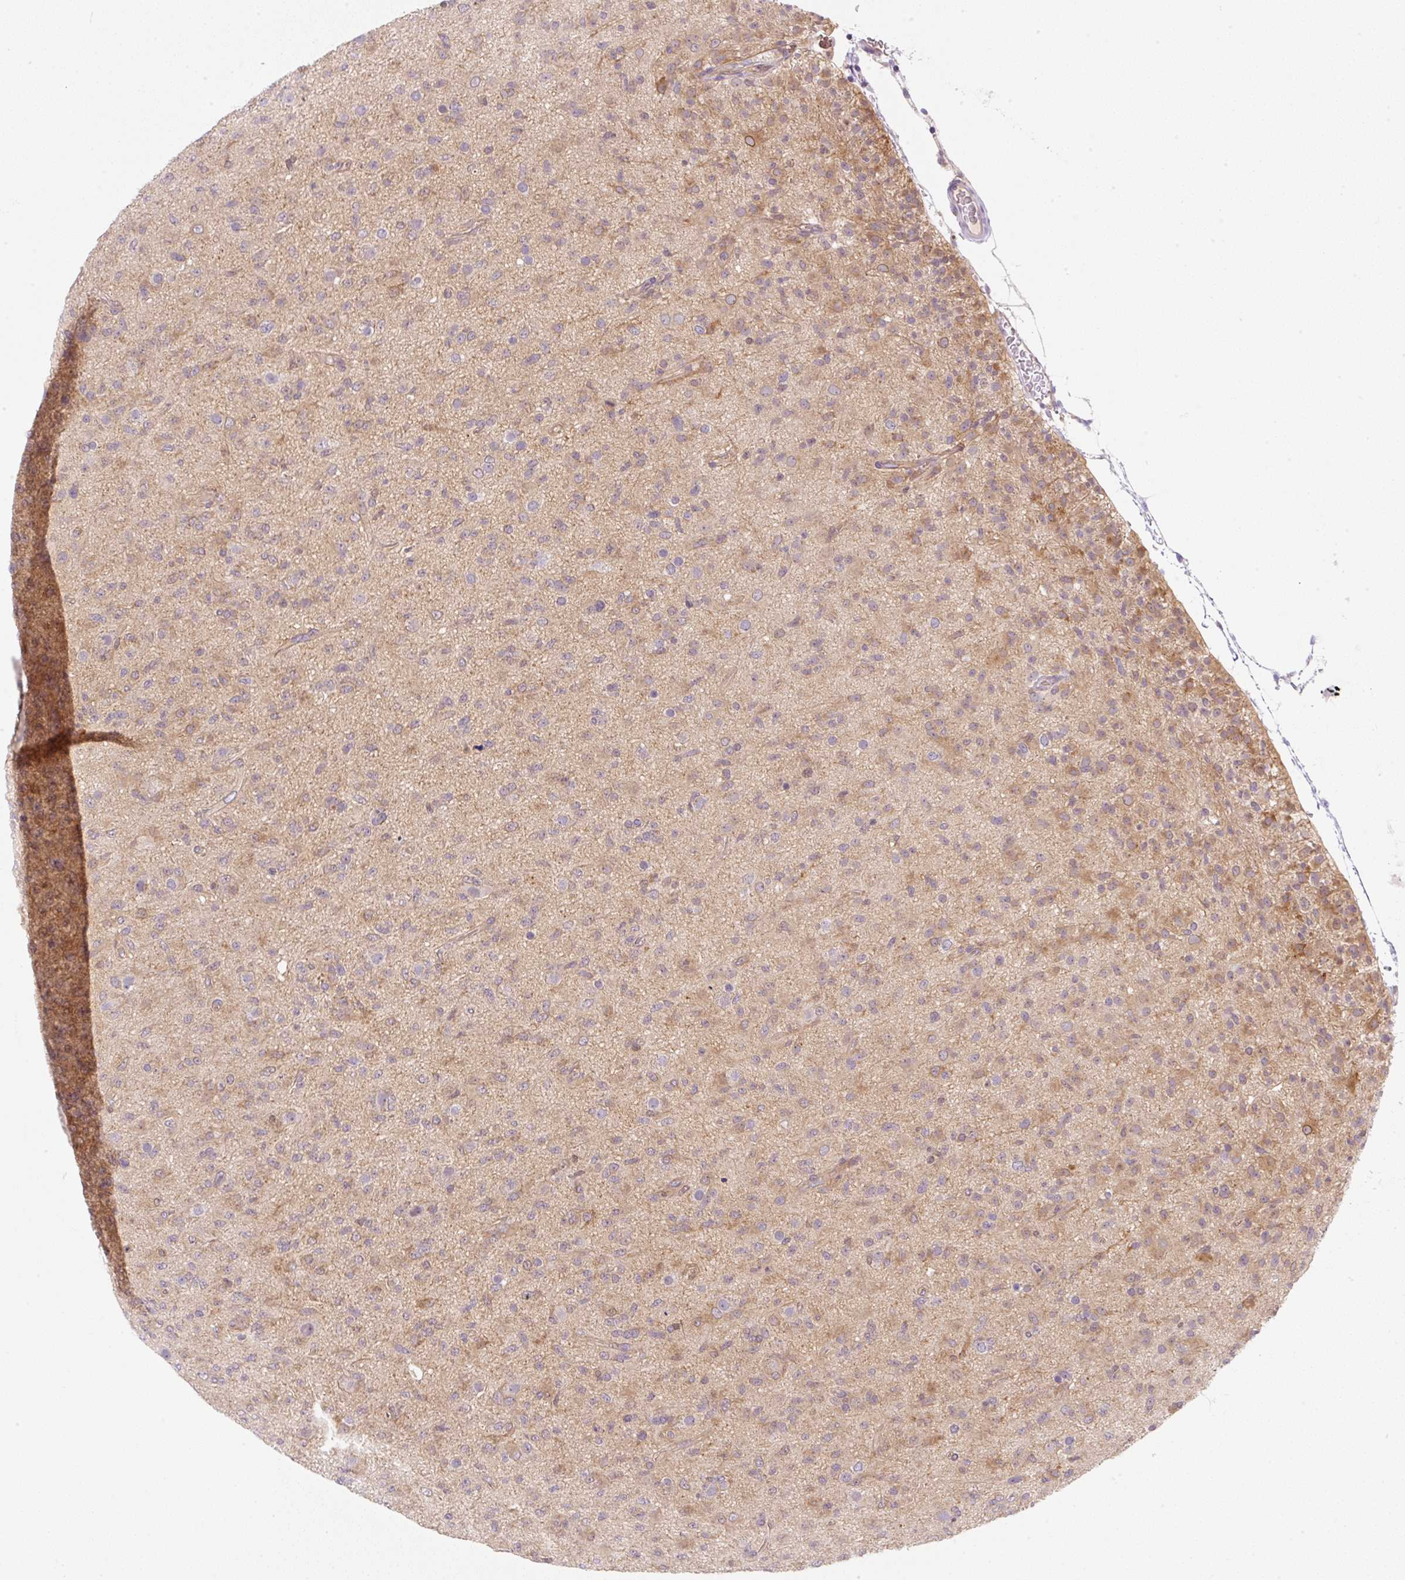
{"staining": {"intensity": "weak", "quantity": "25%-75%", "location": "cytoplasmic/membranous"}, "tissue": "glioma", "cell_type": "Tumor cells", "image_type": "cancer", "snomed": [{"axis": "morphology", "description": "Glioma, malignant, Low grade"}, {"axis": "topography", "description": "Brain"}], "caption": "A histopathology image of glioma stained for a protein exhibits weak cytoplasmic/membranous brown staining in tumor cells. (DAB (3,3'-diaminobenzidine) IHC with brightfield microscopy, high magnification).", "gene": "OMA1", "patient": {"sex": "male", "age": 65}}